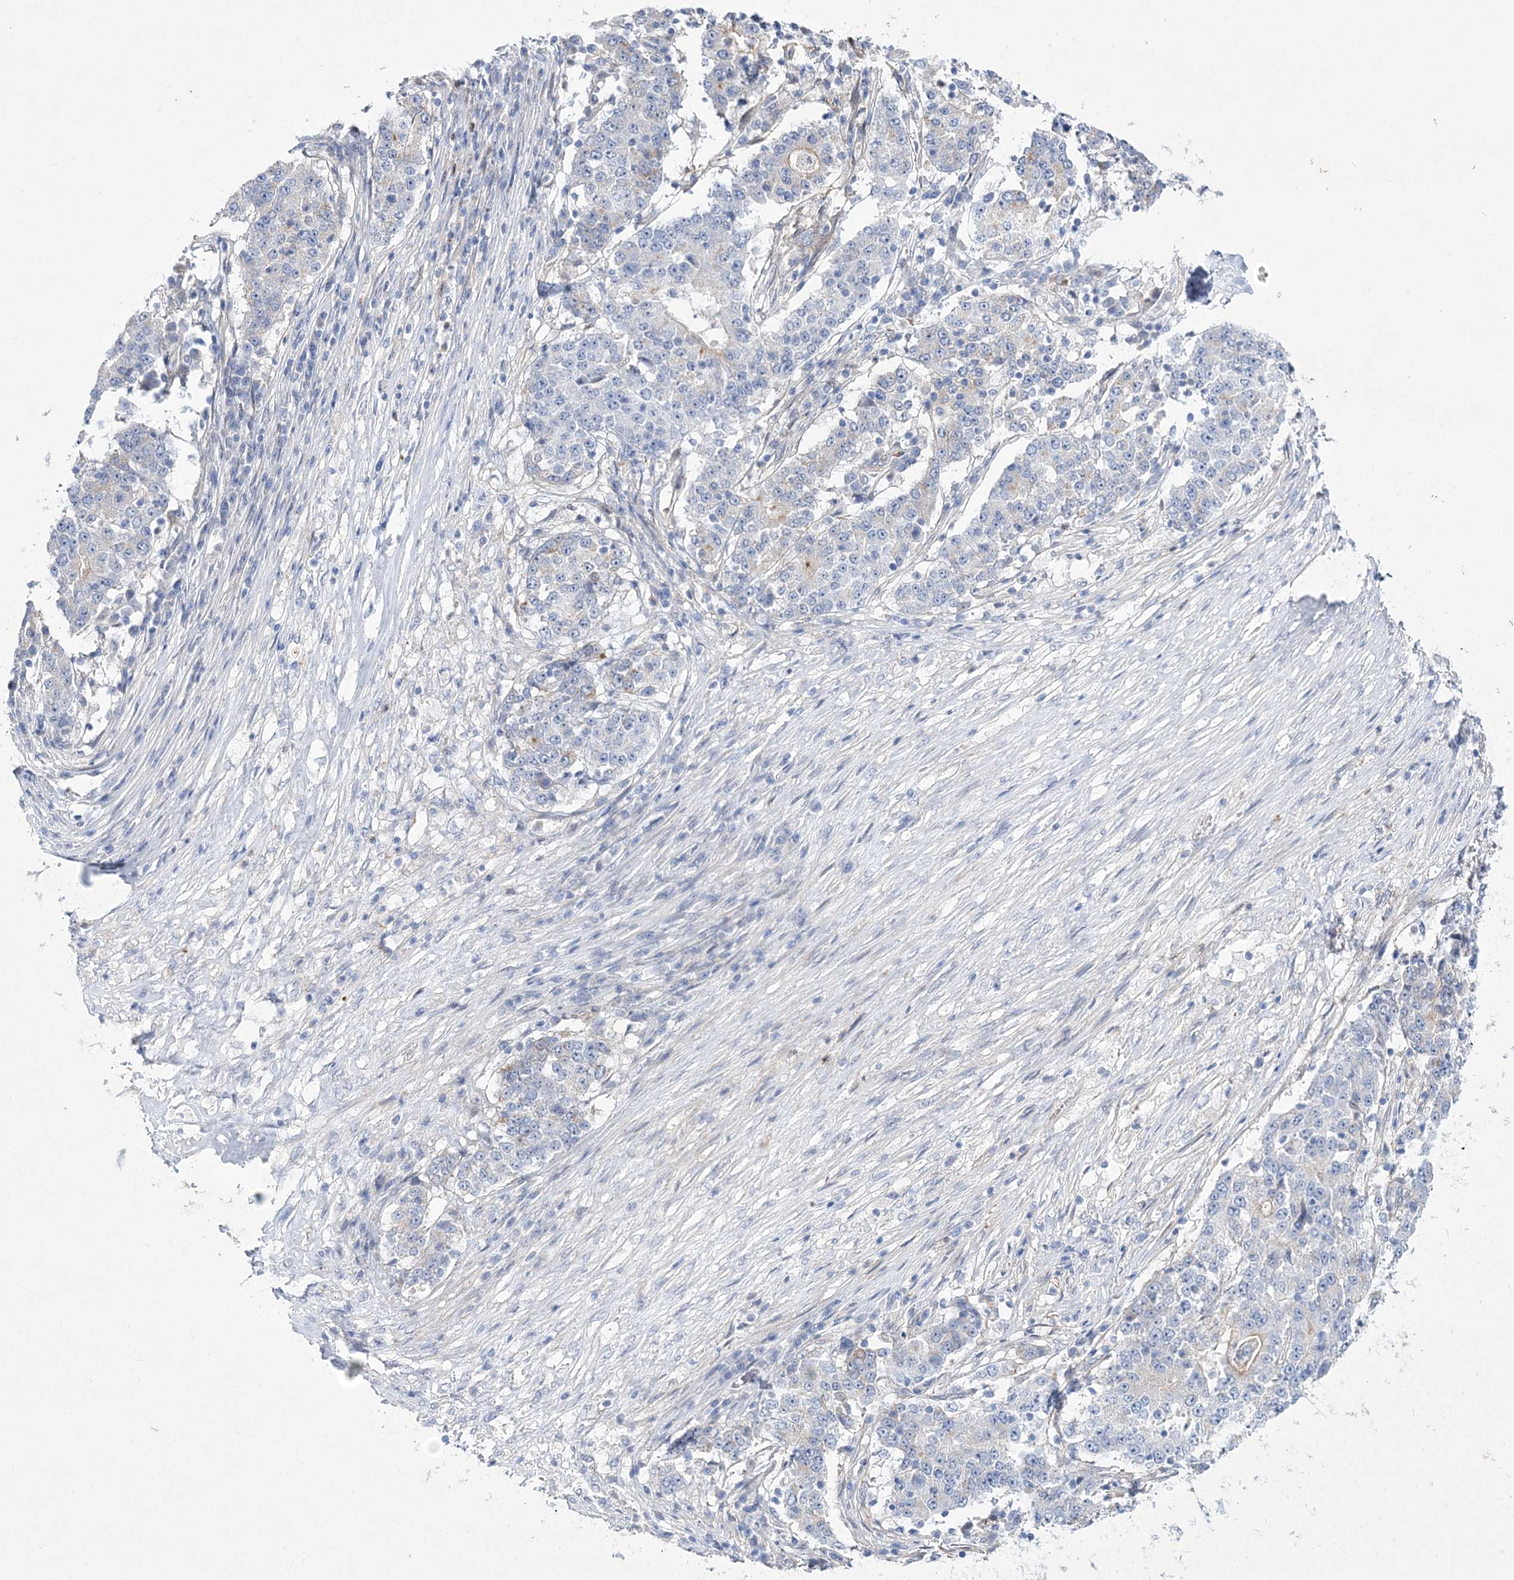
{"staining": {"intensity": "negative", "quantity": "none", "location": "none"}, "tissue": "stomach cancer", "cell_type": "Tumor cells", "image_type": "cancer", "snomed": [{"axis": "morphology", "description": "Adenocarcinoma, NOS"}, {"axis": "topography", "description": "Stomach"}], "caption": "IHC histopathology image of human stomach cancer stained for a protein (brown), which shows no staining in tumor cells.", "gene": "ANO1", "patient": {"sex": "male", "age": 59}}